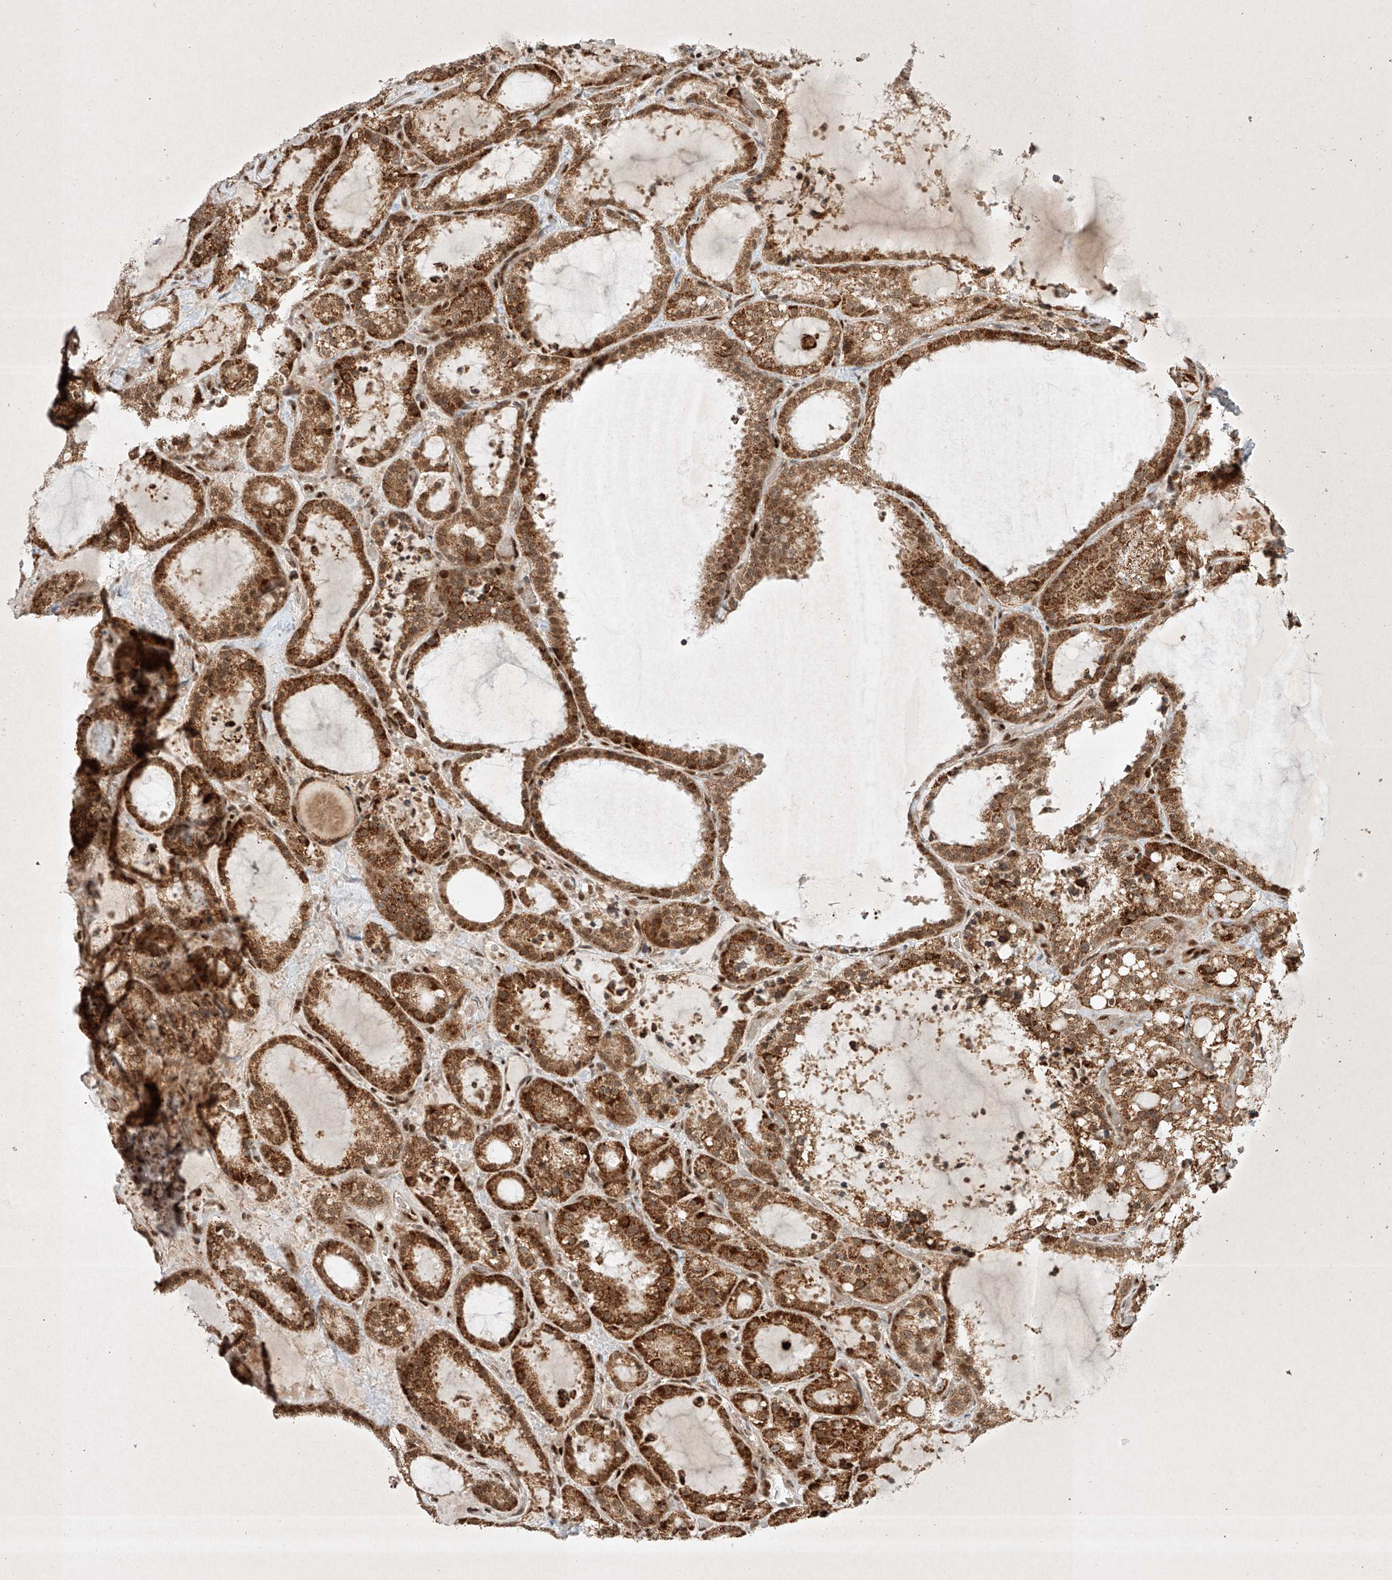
{"staining": {"intensity": "strong", "quantity": ">75%", "location": "cytoplasmic/membranous"}, "tissue": "thyroid cancer", "cell_type": "Tumor cells", "image_type": "cancer", "snomed": [{"axis": "morphology", "description": "Papillary adenocarcinoma, NOS"}, {"axis": "topography", "description": "Thyroid gland"}], "caption": "High-magnification brightfield microscopy of papillary adenocarcinoma (thyroid) stained with DAB (3,3'-diaminobenzidine) (brown) and counterstained with hematoxylin (blue). tumor cells exhibit strong cytoplasmic/membranous staining is seen in about>75% of cells. The staining was performed using DAB (3,3'-diaminobenzidine) to visualize the protein expression in brown, while the nuclei were stained in blue with hematoxylin (Magnification: 20x).", "gene": "EPG5", "patient": {"sex": "male", "age": 77}}